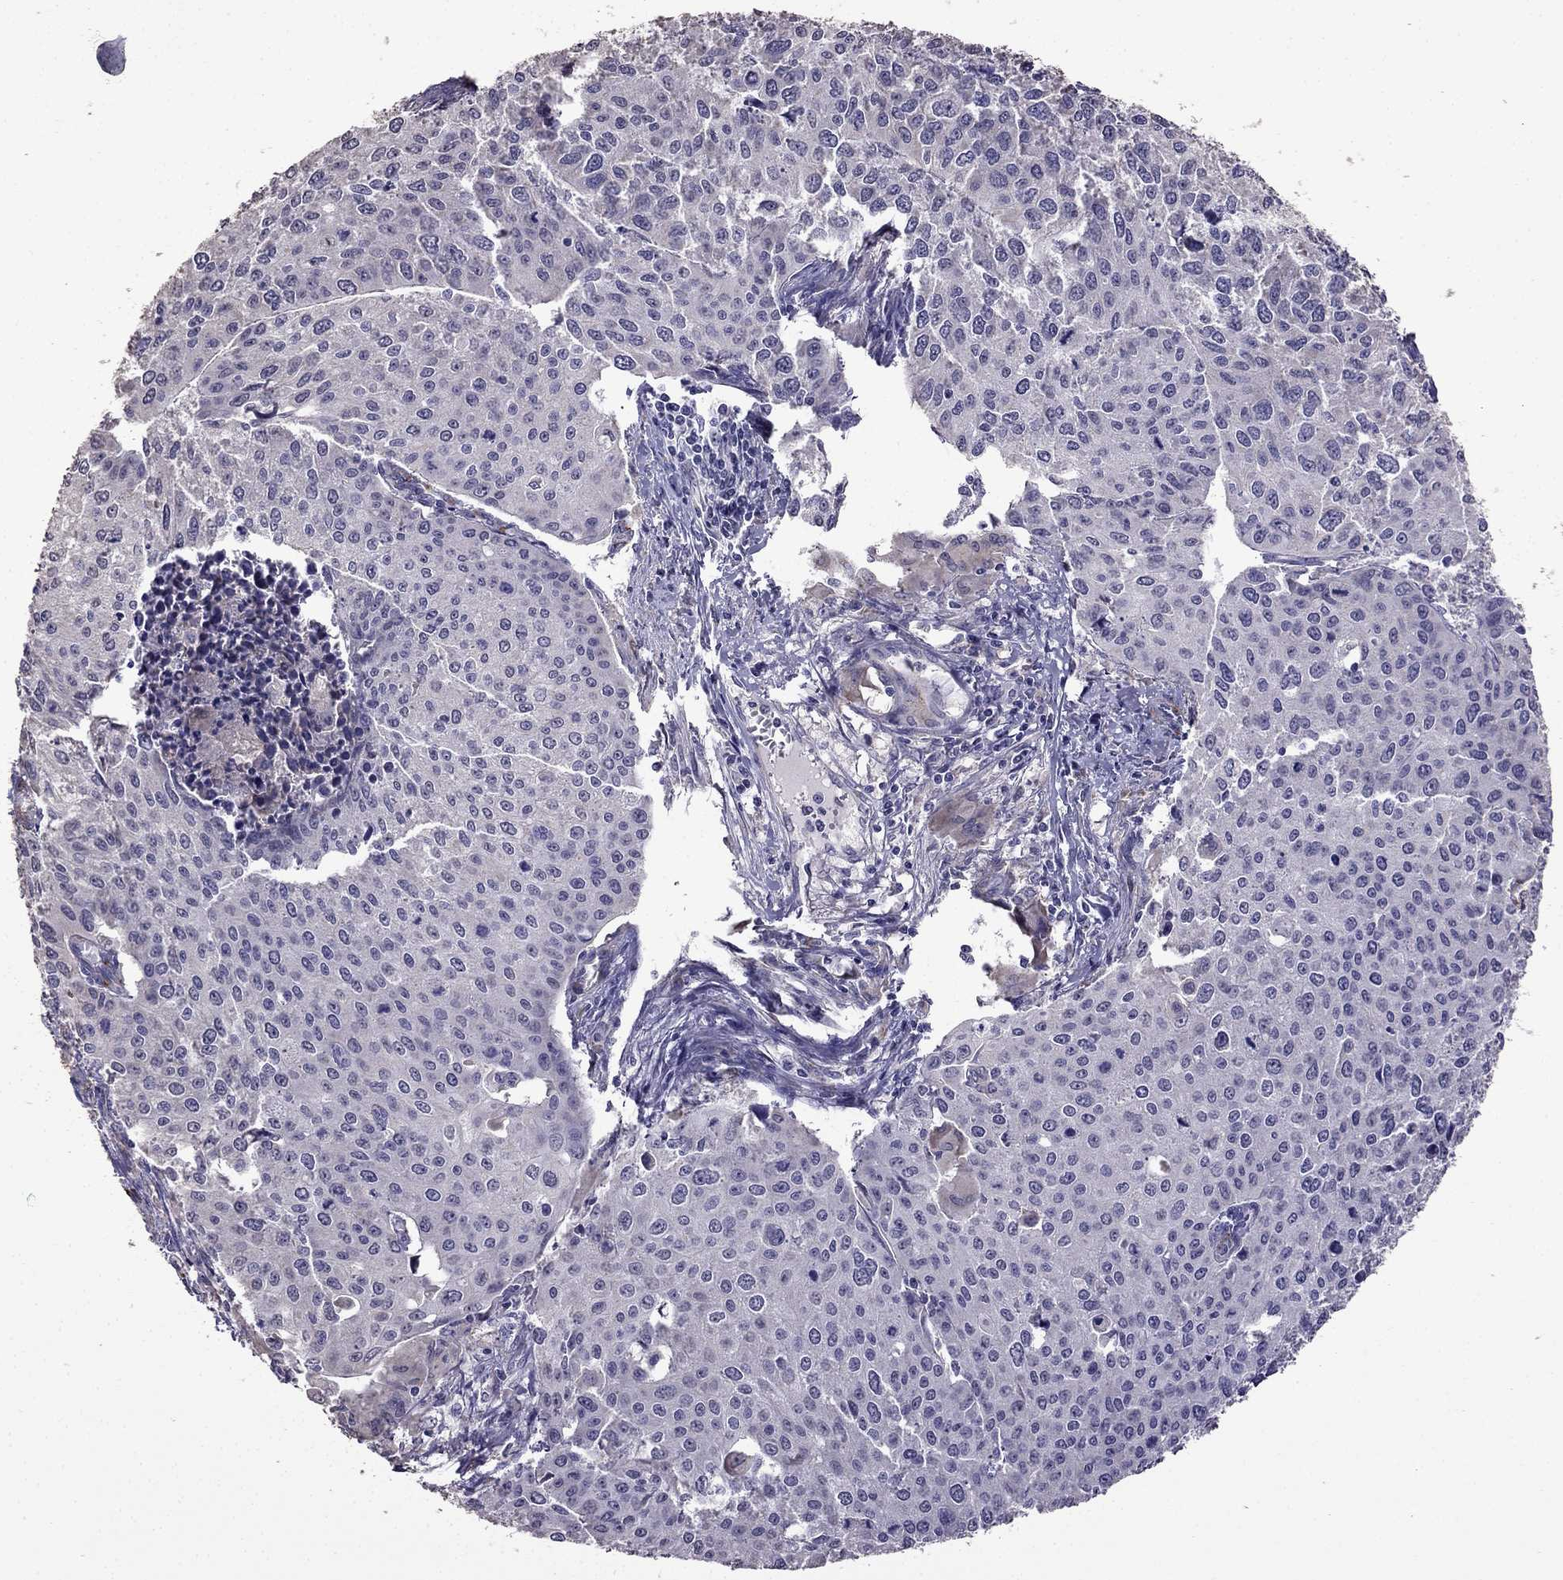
{"staining": {"intensity": "negative", "quantity": "none", "location": "none"}, "tissue": "cervical cancer", "cell_type": "Tumor cells", "image_type": "cancer", "snomed": [{"axis": "morphology", "description": "Squamous cell carcinoma, NOS"}, {"axis": "topography", "description": "Cervix"}], "caption": "Histopathology image shows no significant protein positivity in tumor cells of cervical cancer (squamous cell carcinoma).", "gene": "CDH9", "patient": {"sex": "female", "age": 38}}